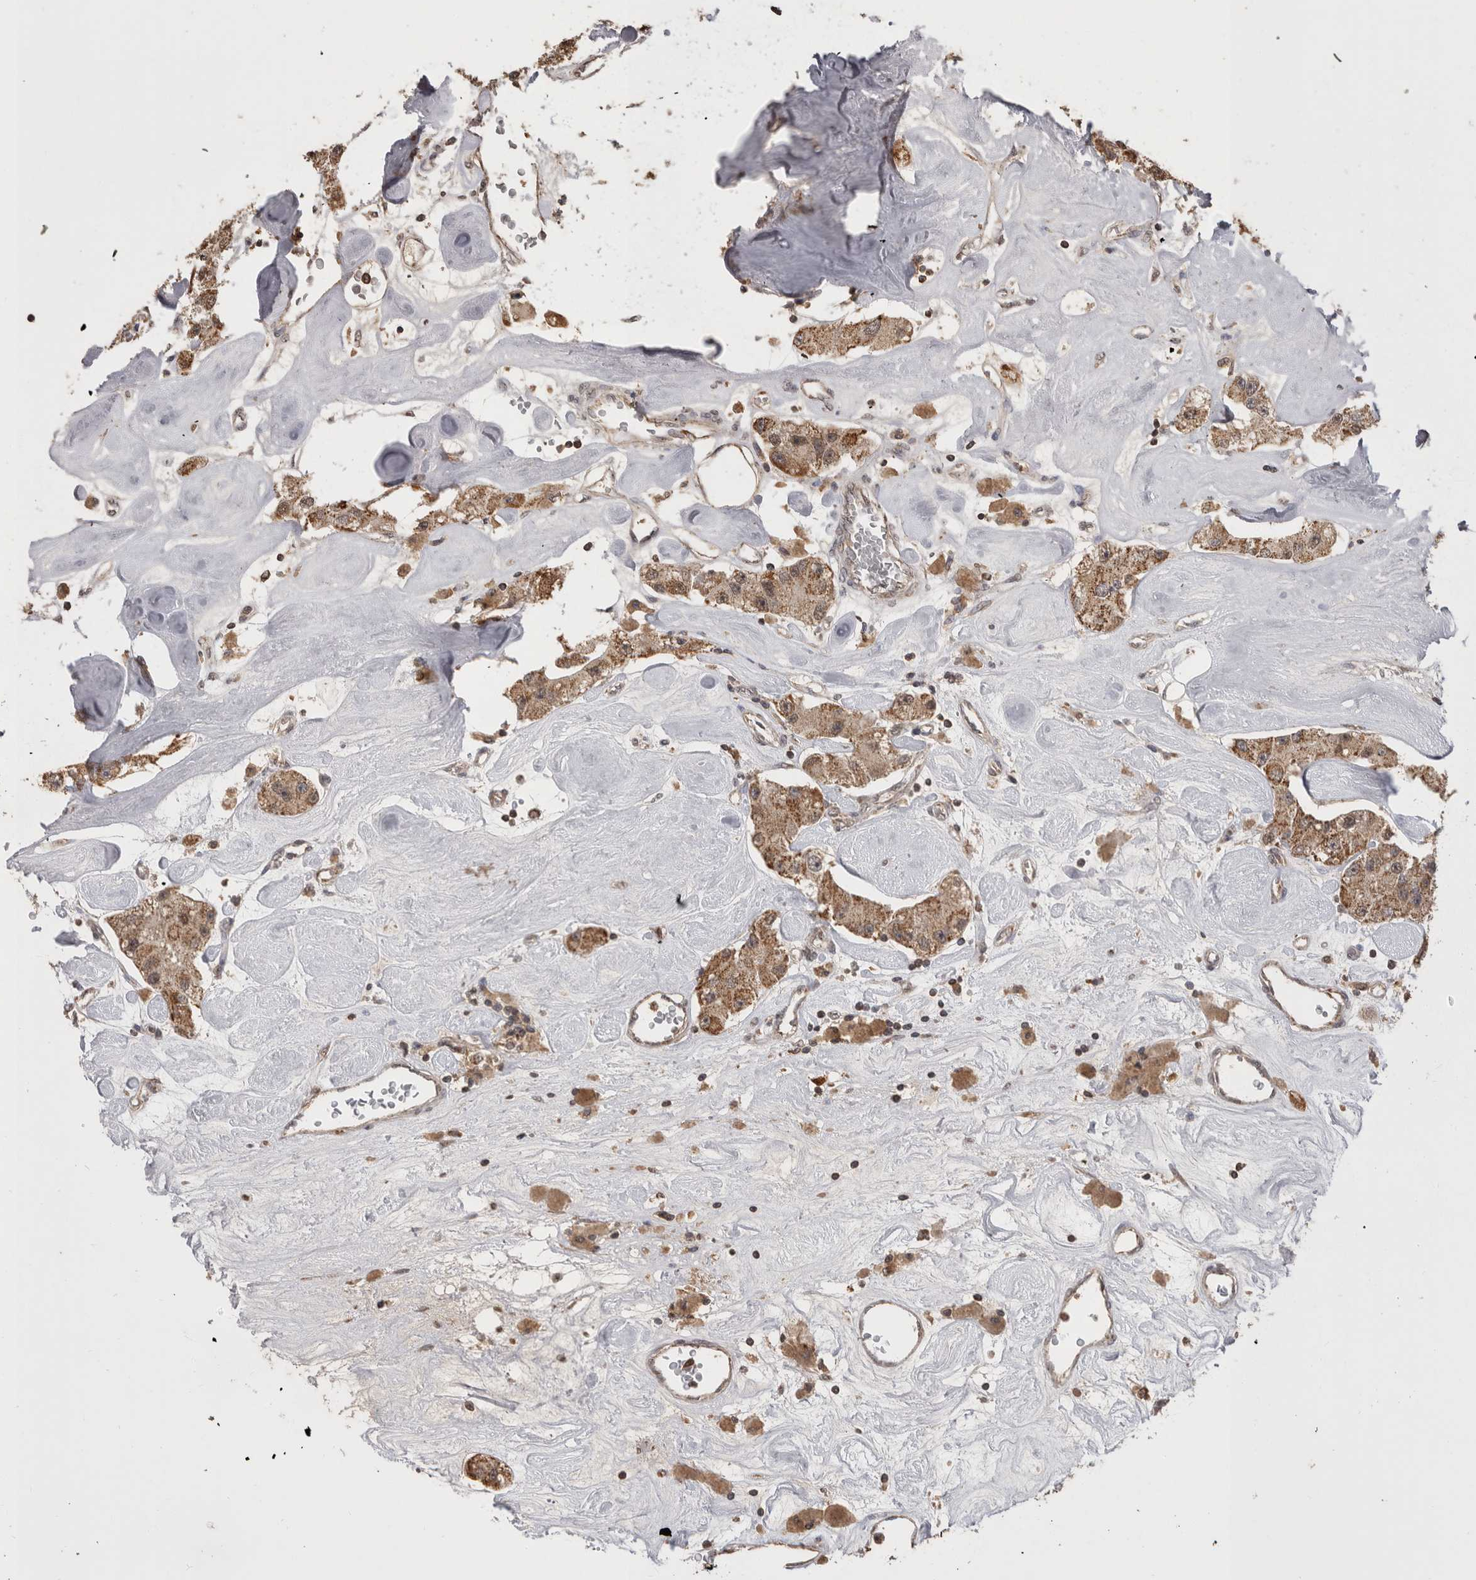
{"staining": {"intensity": "moderate", "quantity": ">75%", "location": "cytoplasmic/membranous"}, "tissue": "carcinoid", "cell_type": "Tumor cells", "image_type": "cancer", "snomed": [{"axis": "morphology", "description": "Carcinoid, malignant, NOS"}, {"axis": "topography", "description": "Pancreas"}], "caption": "A micrograph of carcinoid stained for a protein exhibits moderate cytoplasmic/membranous brown staining in tumor cells. (brown staining indicates protein expression, while blue staining denotes nuclei).", "gene": "PREP", "patient": {"sex": "male", "age": 41}}